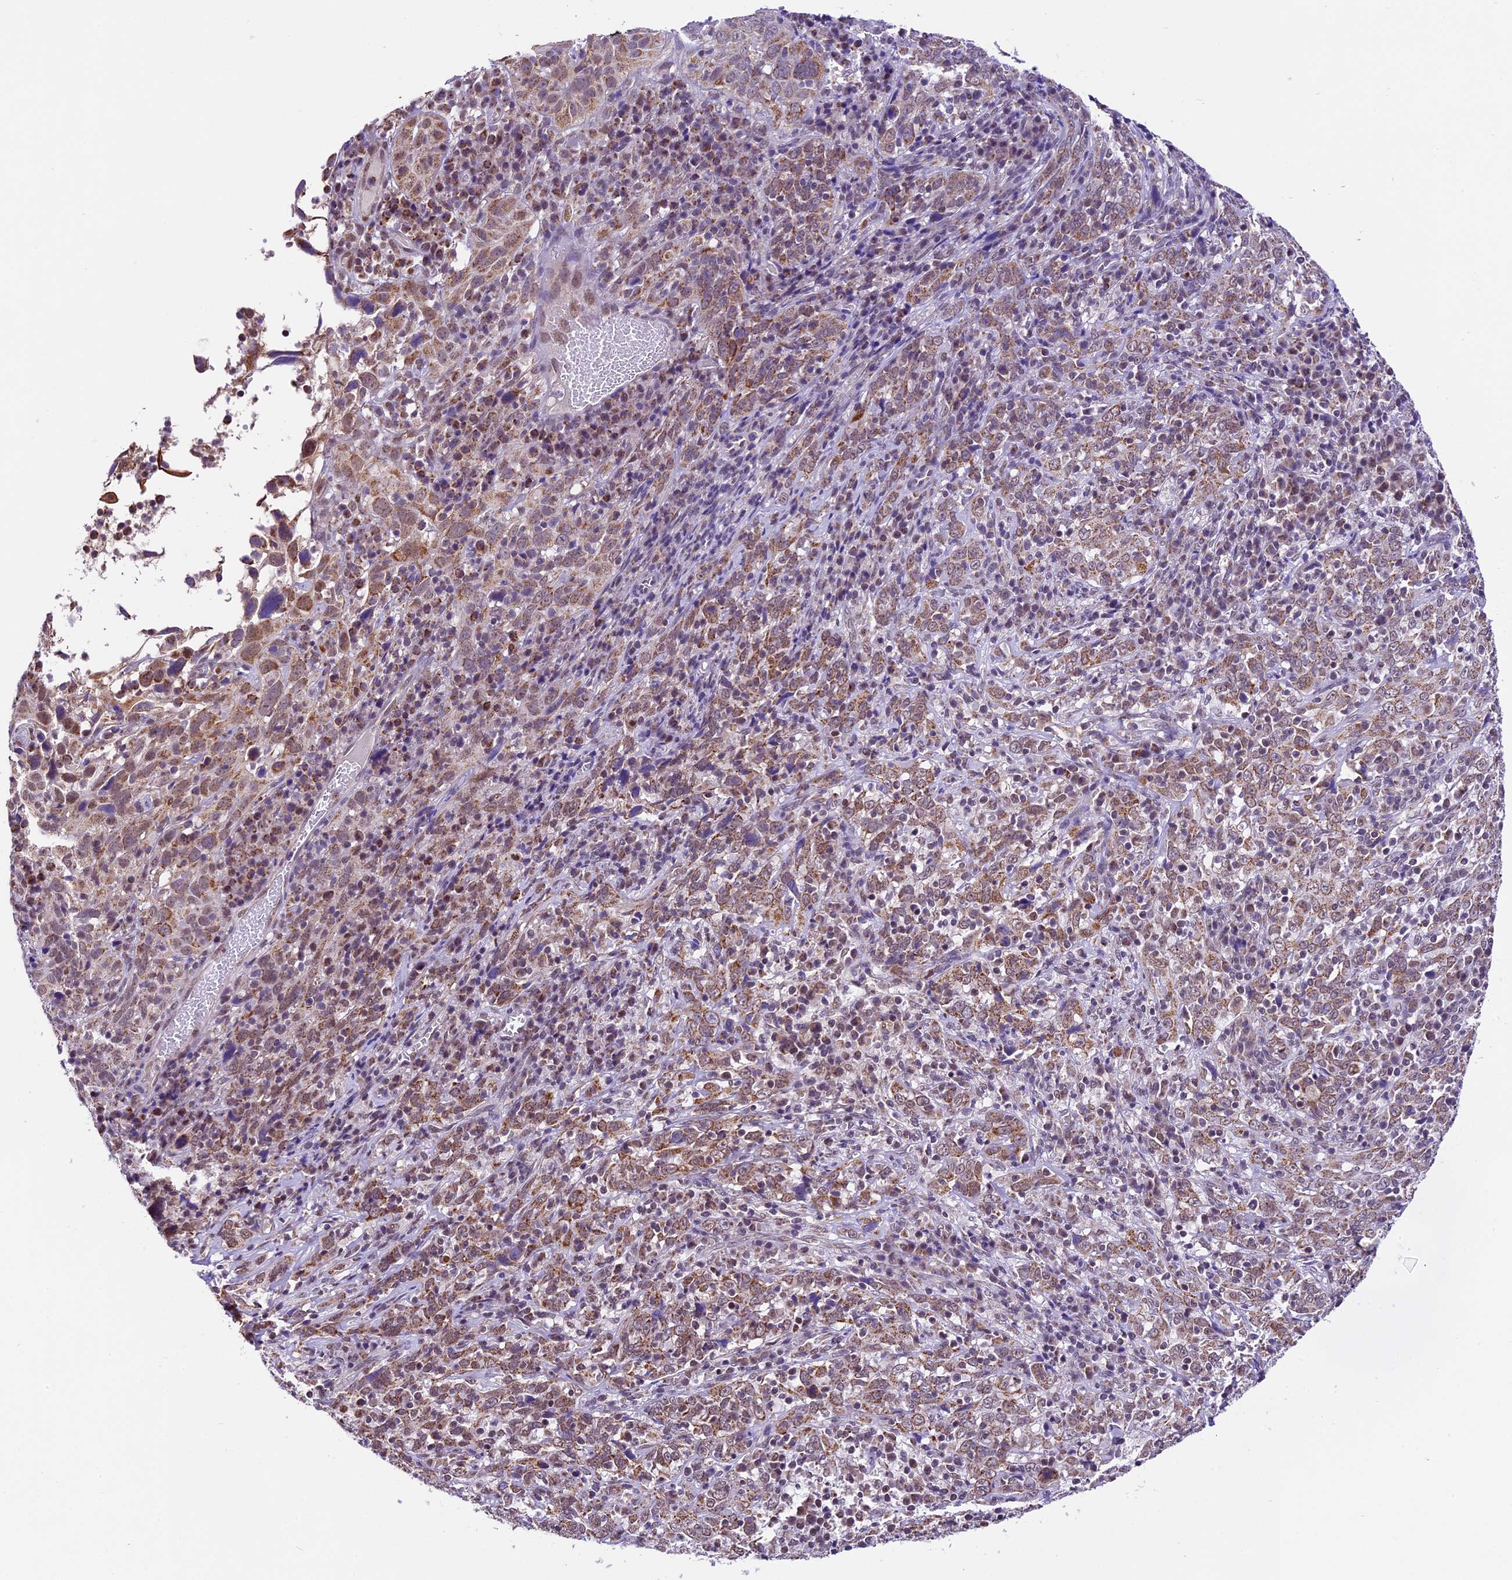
{"staining": {"intensity": "moderate", "quantity": ">75%", "location": "cytoplasmic/membranous"}, "tissue": "cervical cancer", "cell_type": "Tumor cells", "image_type": "cancer", "snomed": [{"axis": "morphology", "description": "Squamous cell carcinoma, NOS"}, {"axis": "topography", "description": "Cervix"}], "caption": "Immunohistochemical staining of human cervical cancer (squamous cell carcinoma) reveals medium levels of moderate cytoplasmic/membranous staining in about >75% of tumor cells.", "gene": "CARS2", "patient": {"sex": "female", "age": 46}}